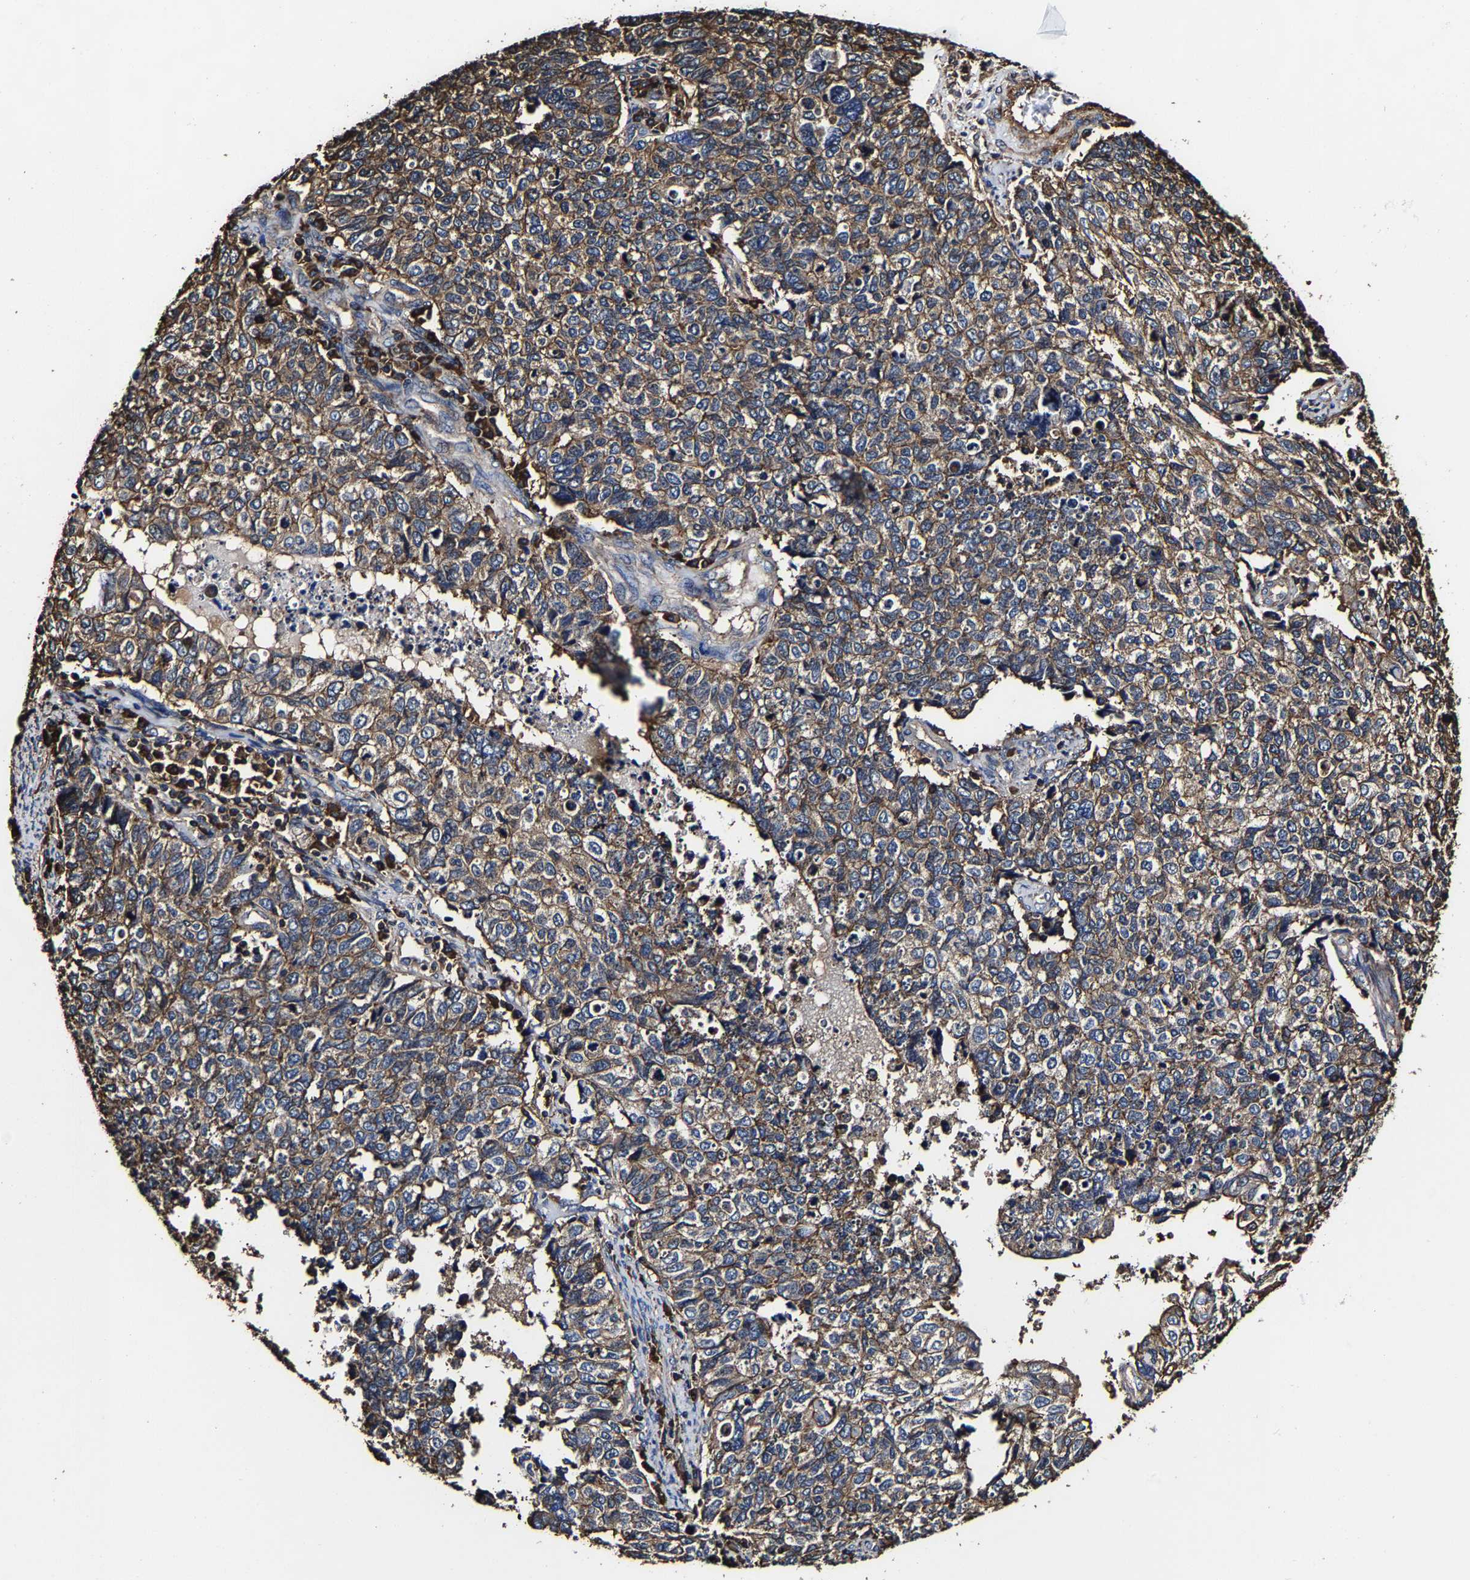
{"staining": {"intensity": "moderate", "quantity": ">75%", "location": "cytoplasmic/membranous"}, "tissue": "cervical cancer", "cell_type": "Tumor cells", "image_type": "cancer", "snomed": [{"axis": "morphology", "description": "Squamous cell carcinoma, NOS"}, {"axis": "topography", "description": "Cervix"}], "caption": "There is medium levels of moderate cytoplasmic/membranous staining in tumor cells of squamous cell carcinoma (cervical), as demonstrated by immunohistochemical staining (brown color).", "gene": "SSH3", "patient": {"sex": "female", "age": 63}}